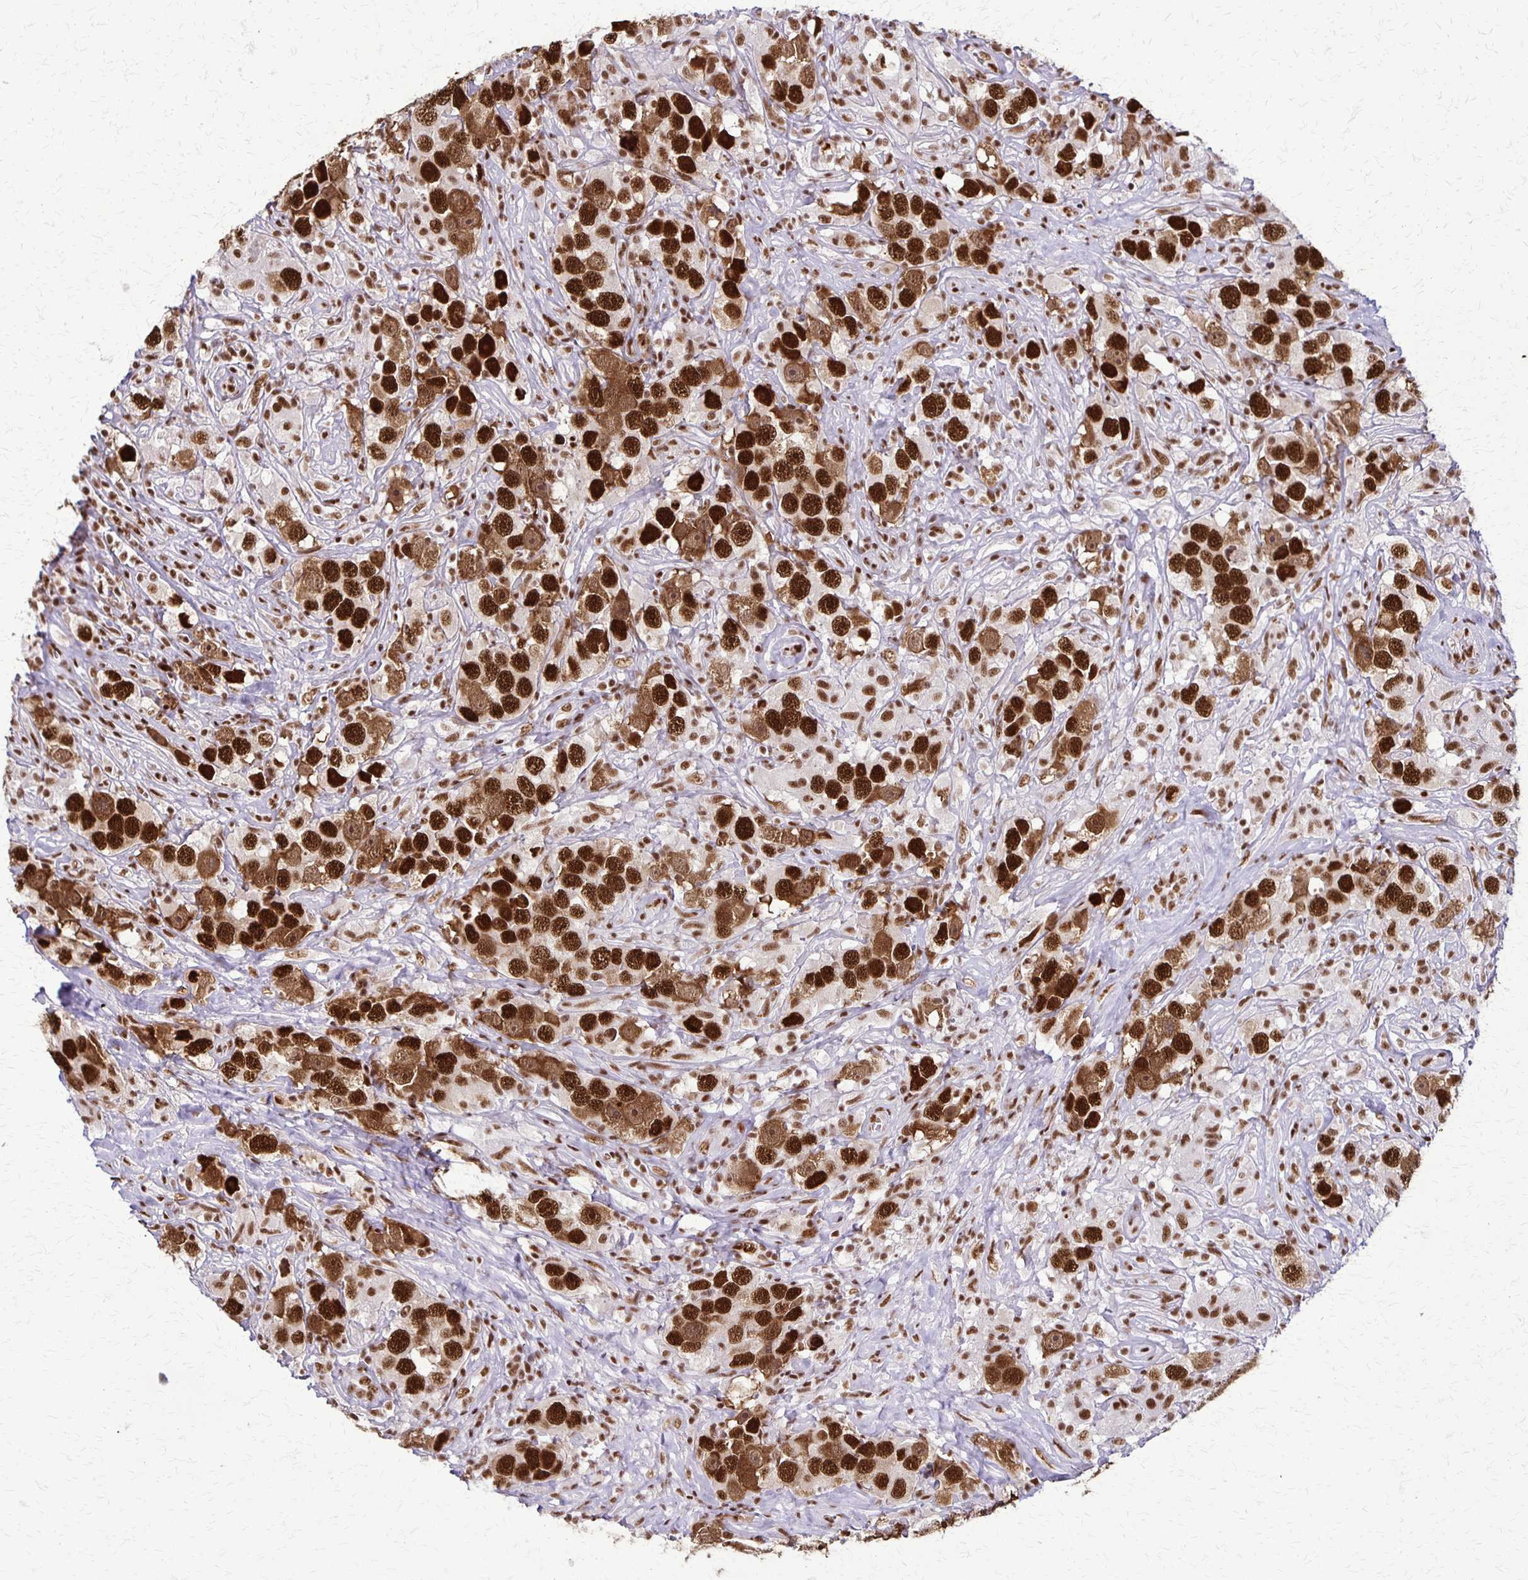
{"staining": {"intensity": "strong", "quantity": ">75%", "location": "cytoplasmic/membranous,nuclear"}, "tissue": "testis cancer", "cell_type": "Tumor cells", "image_type": "cancer", "snomed": [{"axis": "morphology", "description": "Seminoma, NOS"}, {"axis": "topography", "description": "Testis"}], "caption": "Seminoma (testis) tissue exhibits strong cytoplasmic/membranous and nuclear expression in approximately >75% of tumor cells", "gene": "XRCC6", "patient": {"sex": "male", "age": 49}}